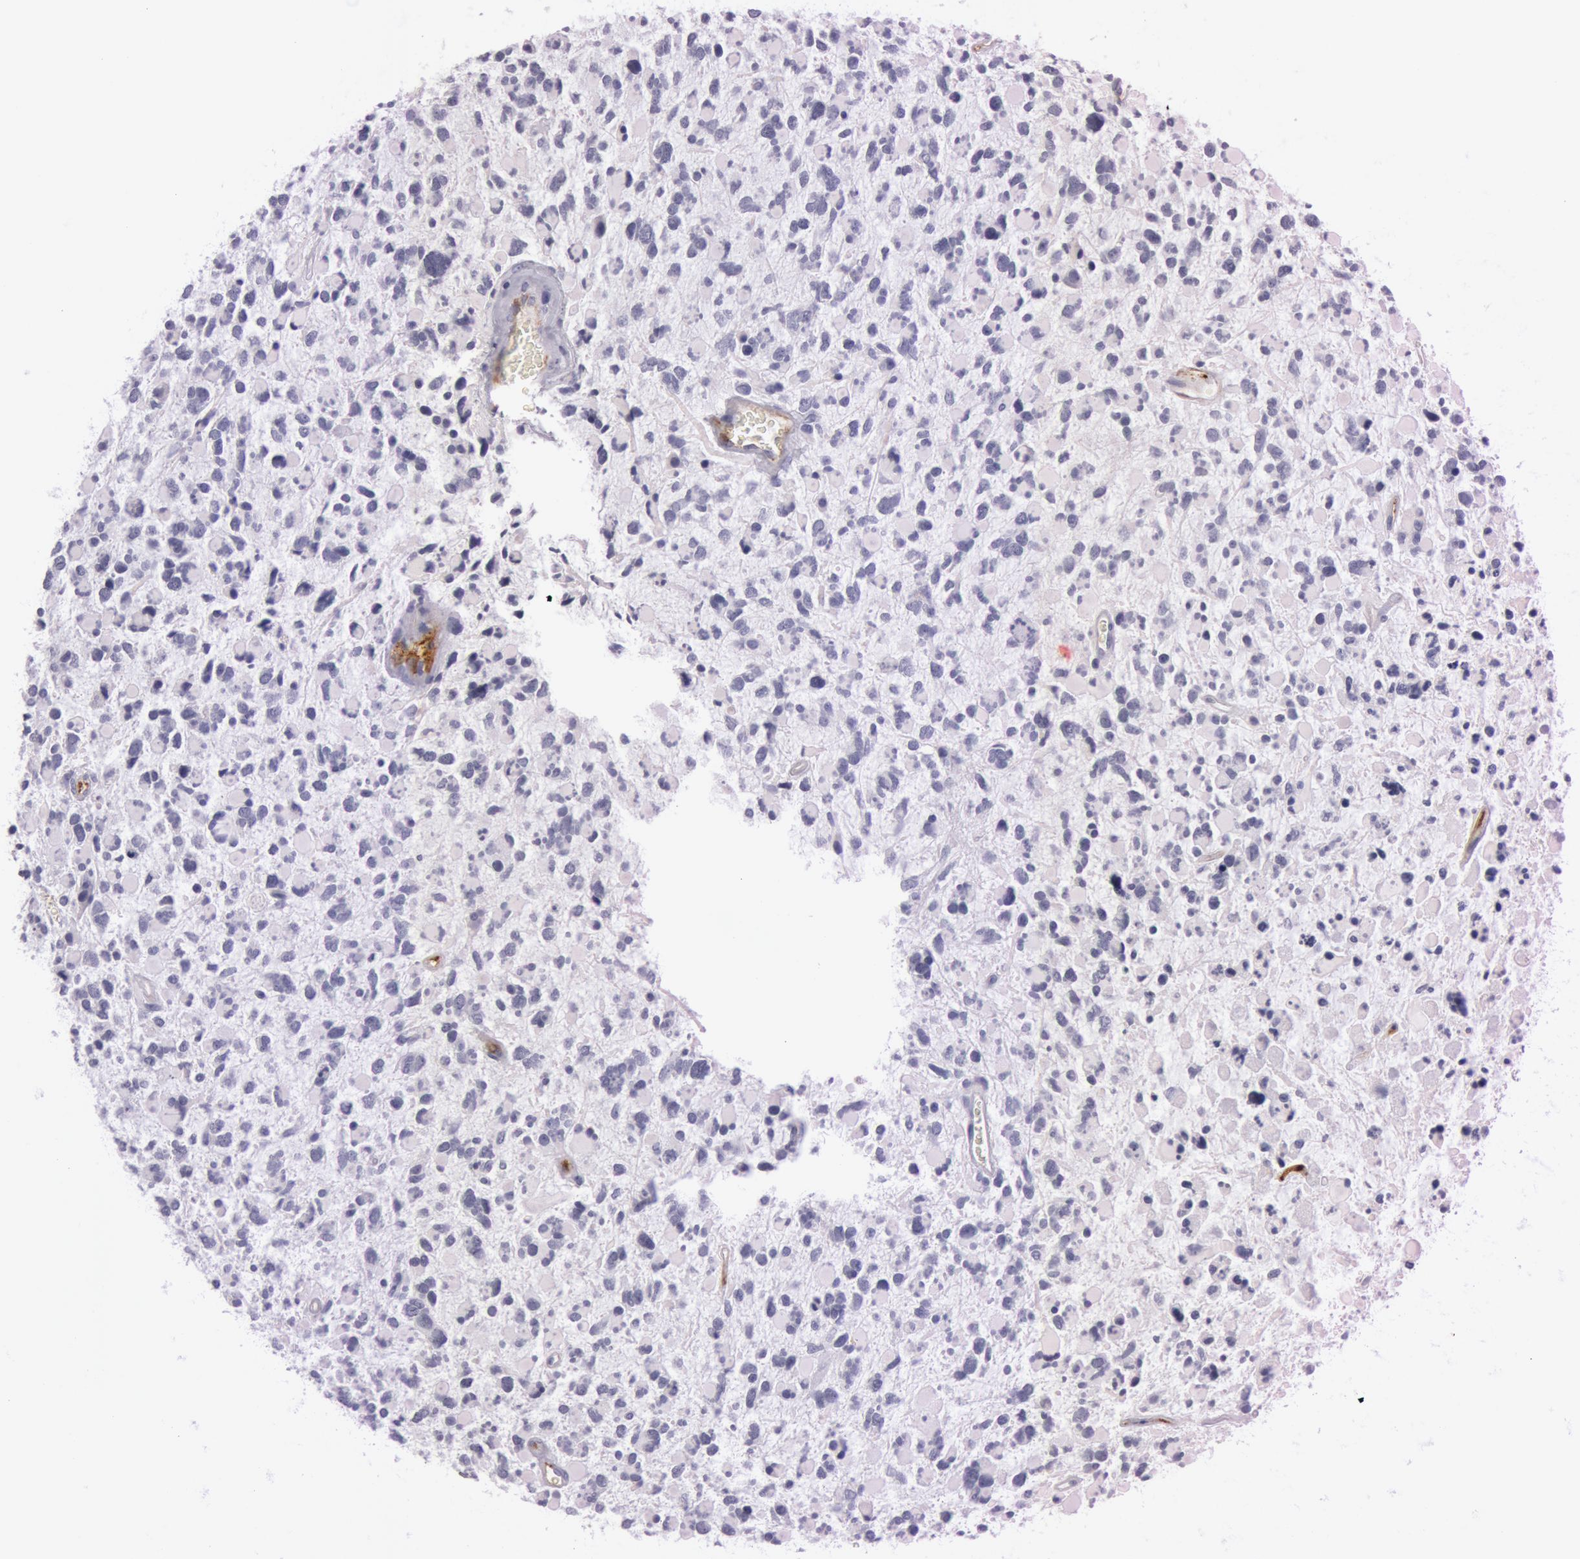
{"staining": {"intensity": "negative", "quantity": "none", "location": "none"}, "tissue": "glioma", "cell_type": "Tumor cells", "image_type": "cancer", "snomed": [{"axis": "morphology", "description": "Glioma, malignant, High grade"}, {"axis": "topography", "description": "Brain"}], "caption": "The immunohistochemistry micrograph has no significant positivity in tumor cells of glioma tissue.", "gene": "FOLH1", "patient": {"sex": "female", "age": 37}}